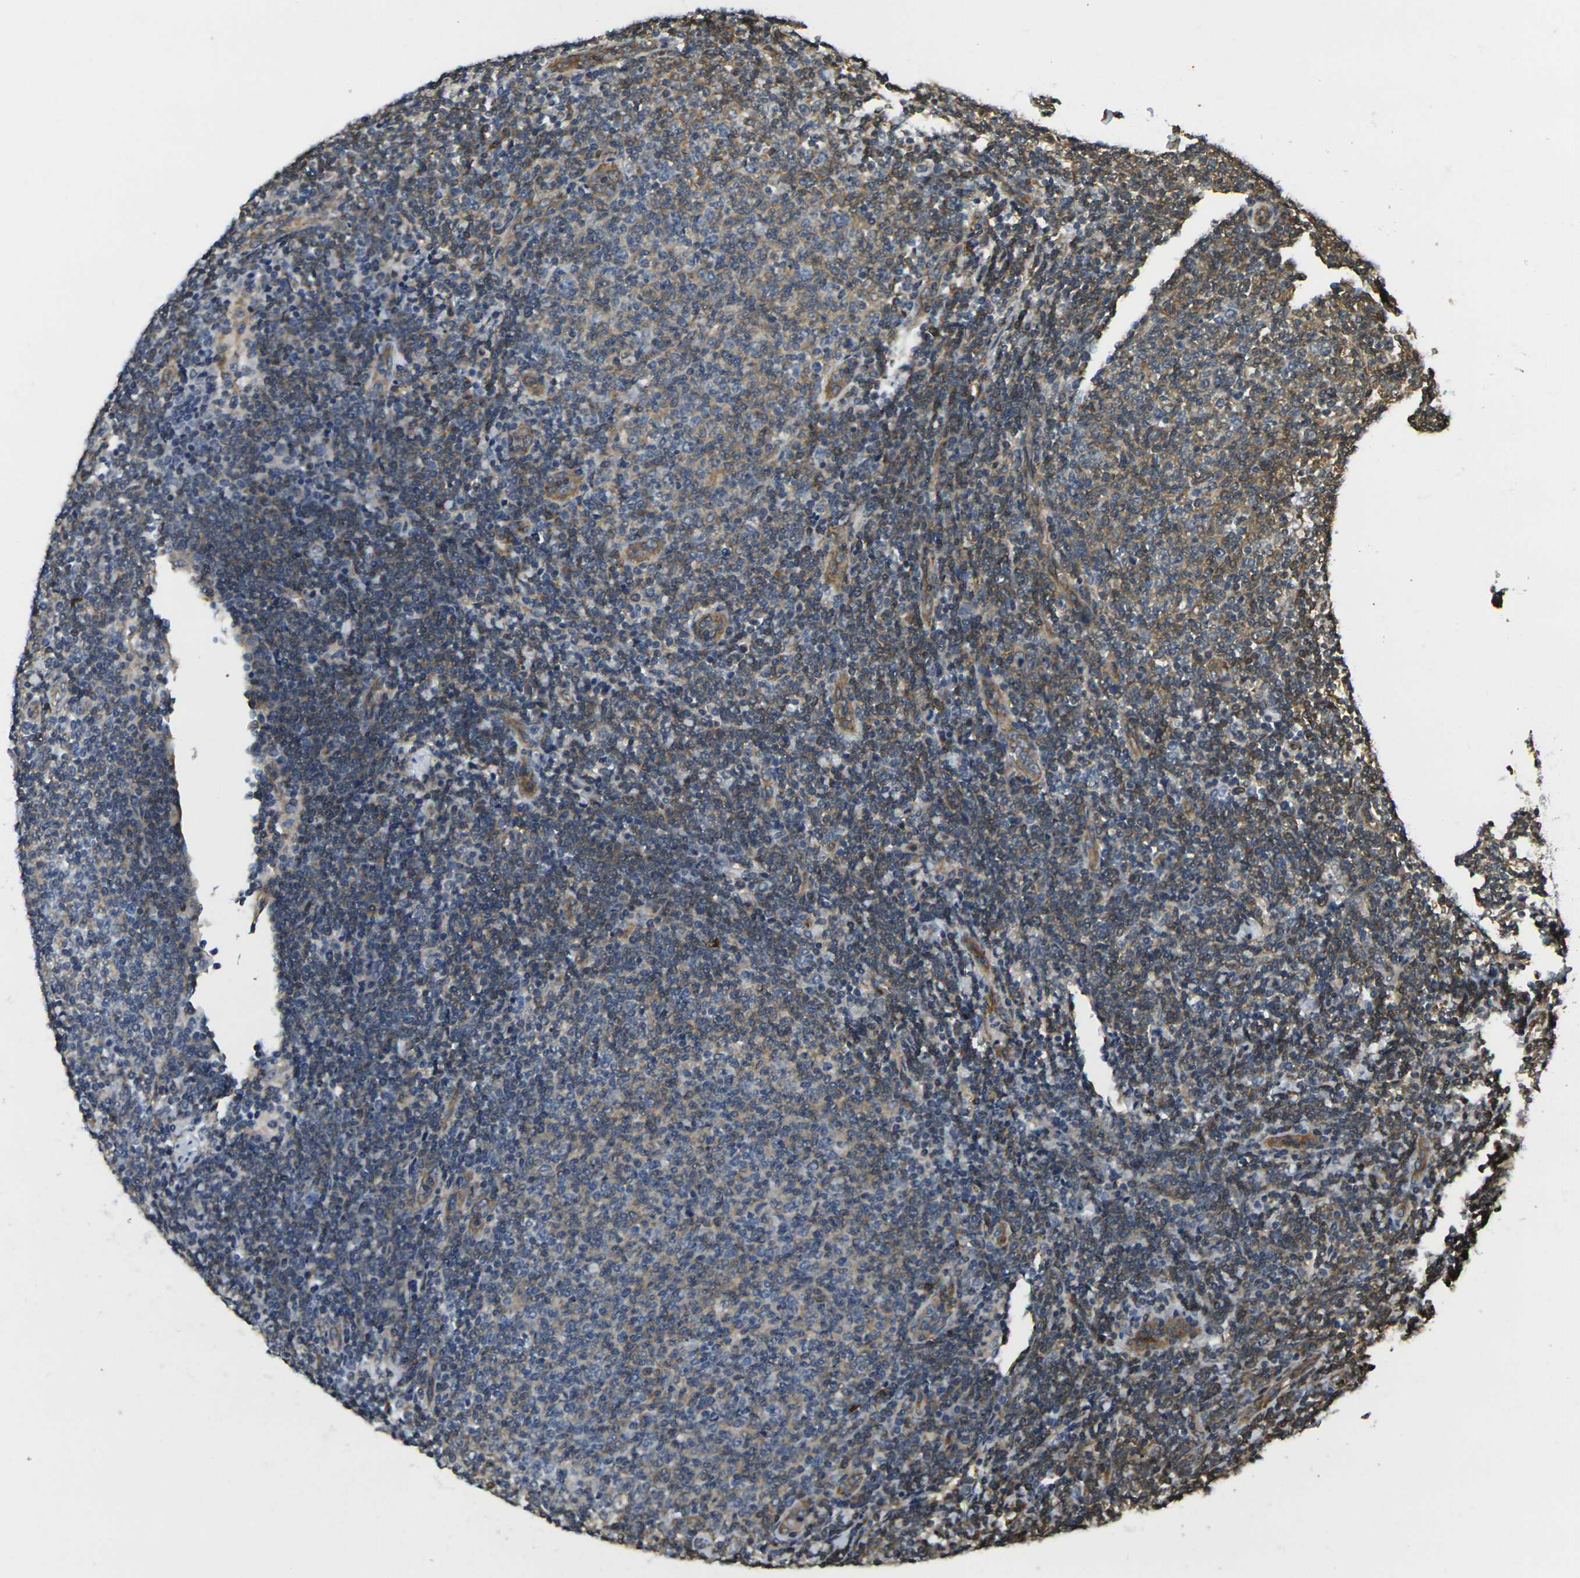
{"staining": {"intensity": "weak", "quantity": "25%-75%", "location": "cytoplasmic/membranous"}, "tissue": "lymphoma", "cell_type": "Tumor cells", "image_type": "cancer", "snomed": [{"axis": "morphology", "description": "Malignant lymphoma, non-Hodgkin's type, Low grade"}, {"axis": "topography", "description": "Lymph node"}], "caption": "Protein staining shows weak cytoplasmic/membranous expression in approximately 25%-75% of tumor cells in malignant lymphoma, non-Hodgkin's type (low-grade).", "gene": "CAST", "patient": {"sex": "male", "age": 66}}